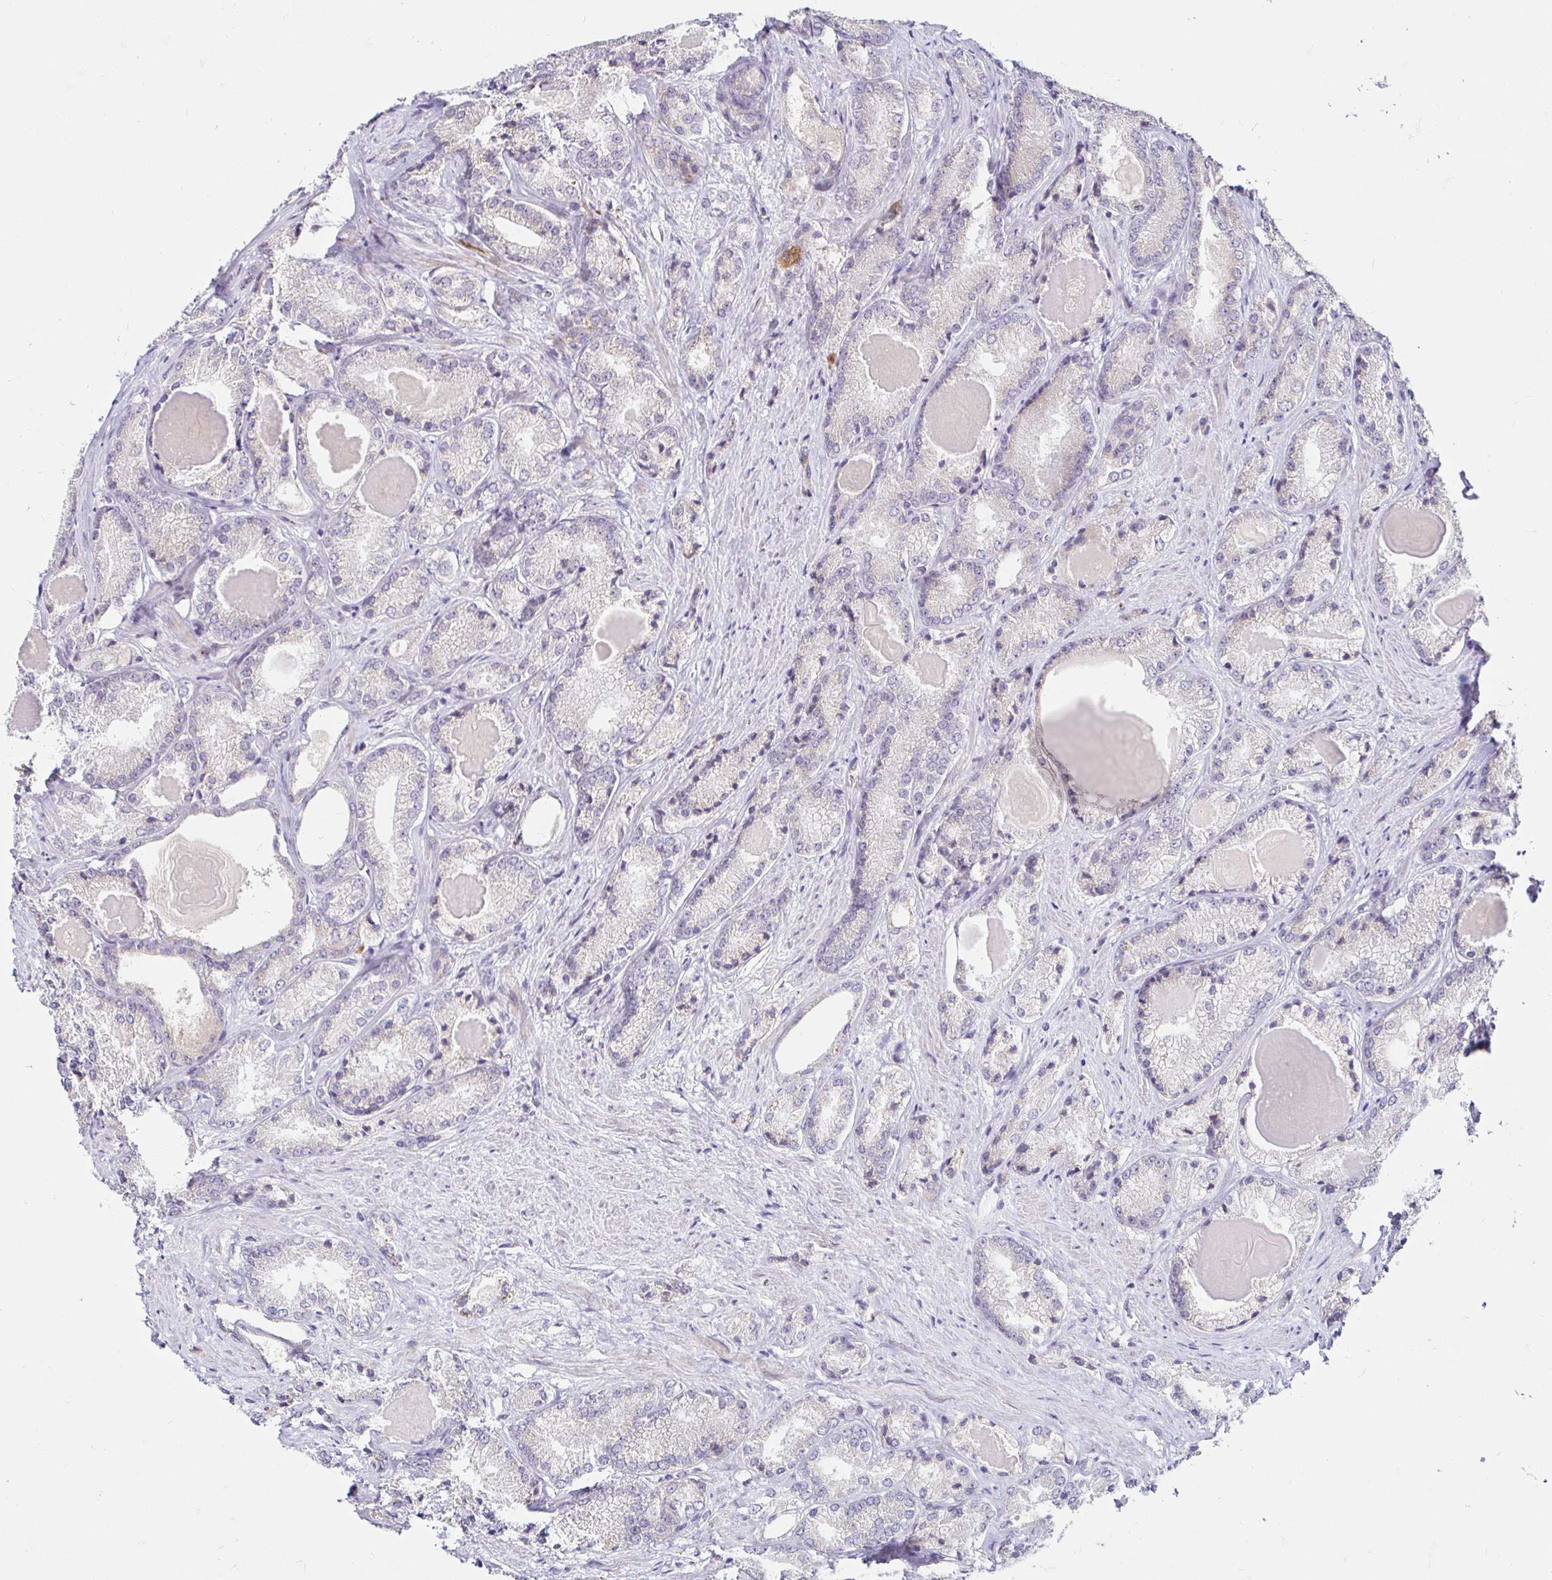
{"staining": {"intensity": "negative", "quantity": "none", "location": "none"}, "tissue": "prostate cancer", "cell_type": "Tumor cells", "image_type": "cancer", "snomed": [{"axis": "morphology", "description": "Adenocarcinoma, NOS"}, {"axis": "morphology", "description": "Adenocarcinoma, Low grade"}, {"axis": "topography", "description": "Prostate"}], "caption": "There is no significant positivity in tumor cells of low-grade adenocarcinoma (prostate).", "gene": "GUCY1A1", "patient": {"sex": "male", "age": 68}}